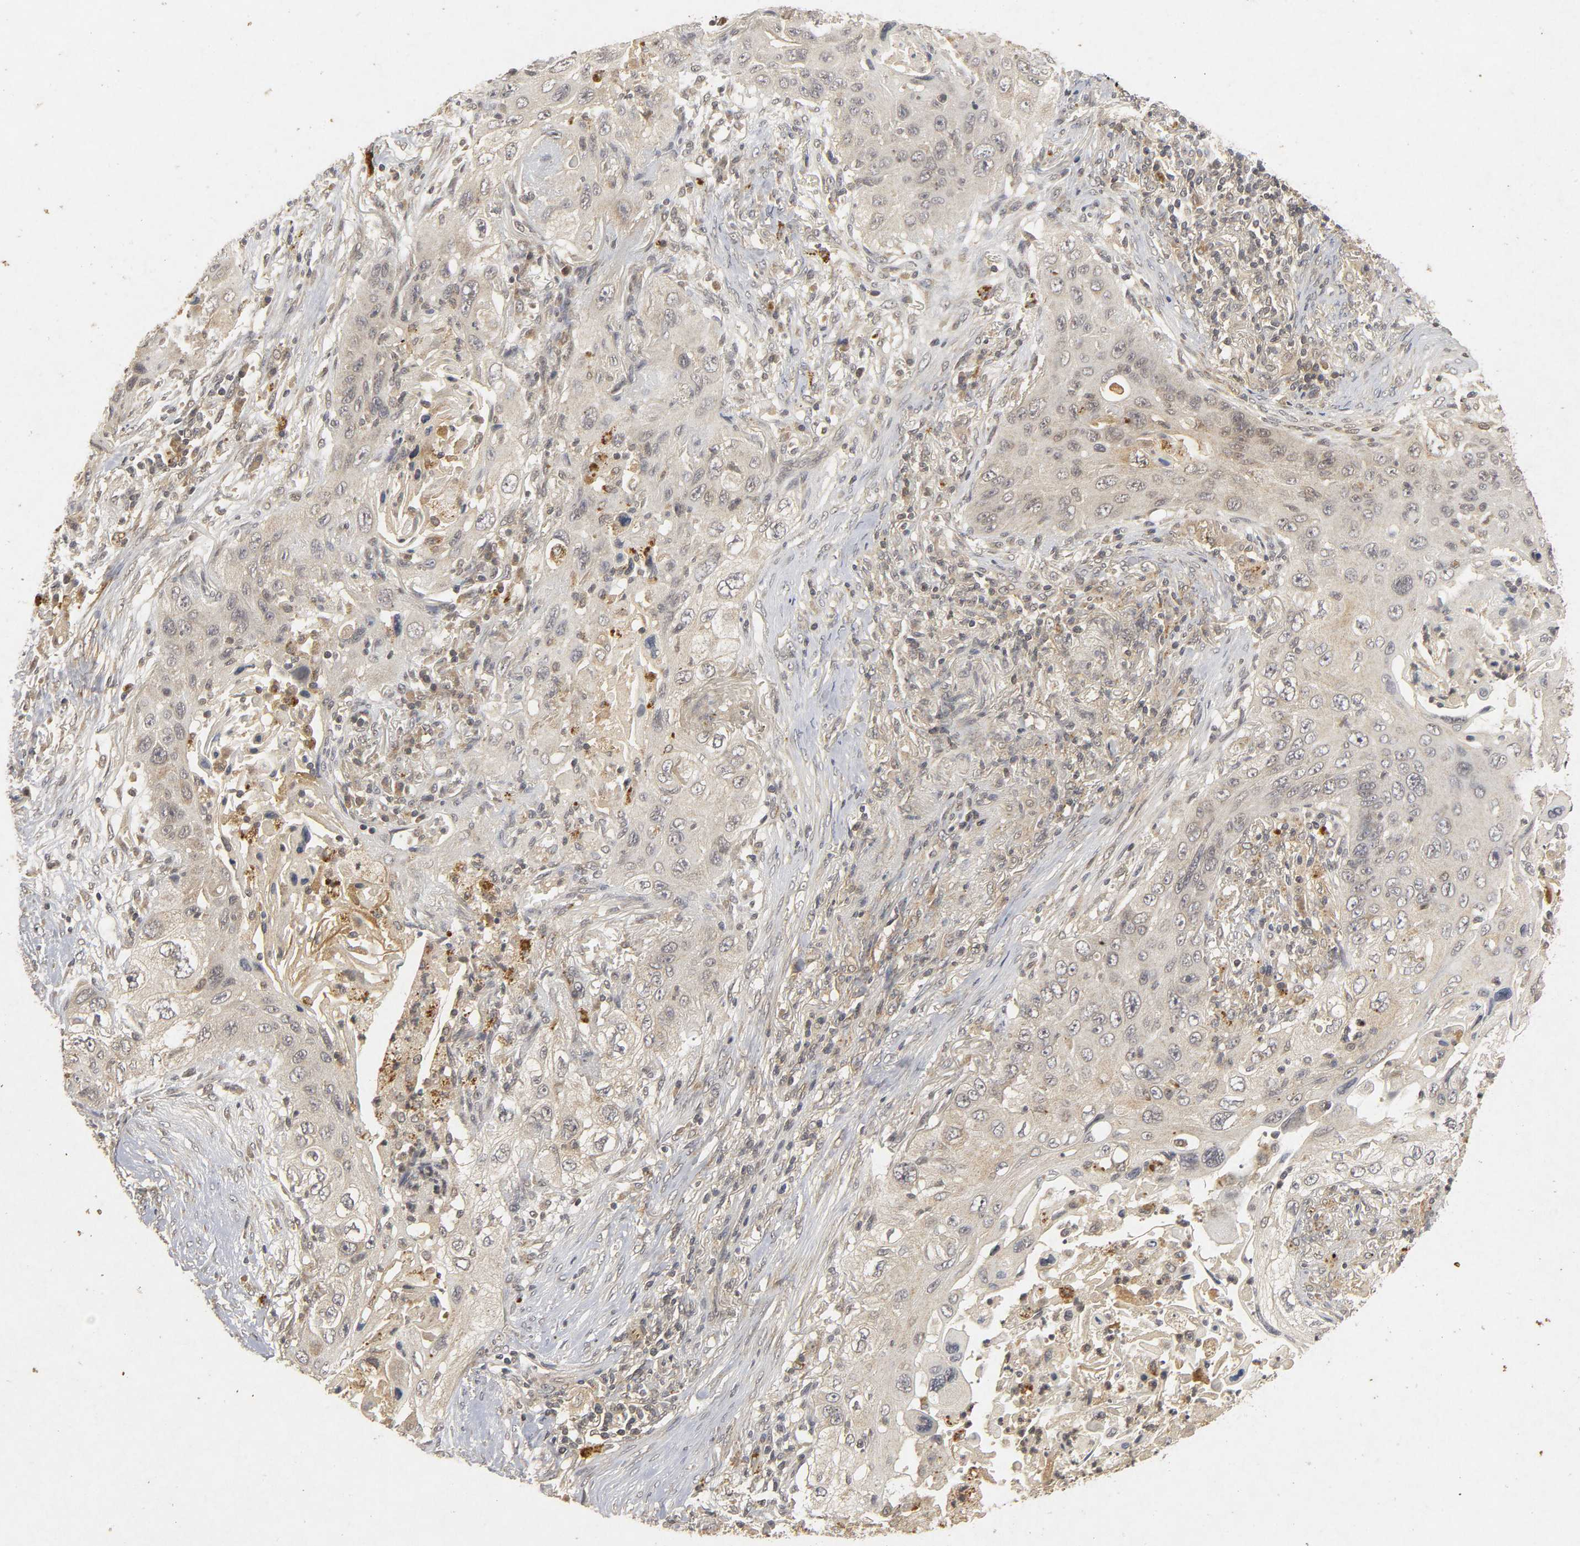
{"staining": {"intensity": "weak", "quantity": "<25%", "location": "cytoplasmic/membranous"}, "tissue": "lung cancer", "cell_type": "Tumor cells", "image_type": "cancer", "snomed": [{"axis": "morphology", "description": "Squamous cell carcinoma, NOS"}, {"axis": "topography", "description": "Lung"}], "caption": "The histopathology image reveals no staining of tumor cells in lung cancer (squamous cell carcinoma). (DAB (3,3'-diaminobenzidine) IHC with hematoxylin counter stain).", "gene": "TRAF6", "patient": {"sex": "female", "age": 67}}